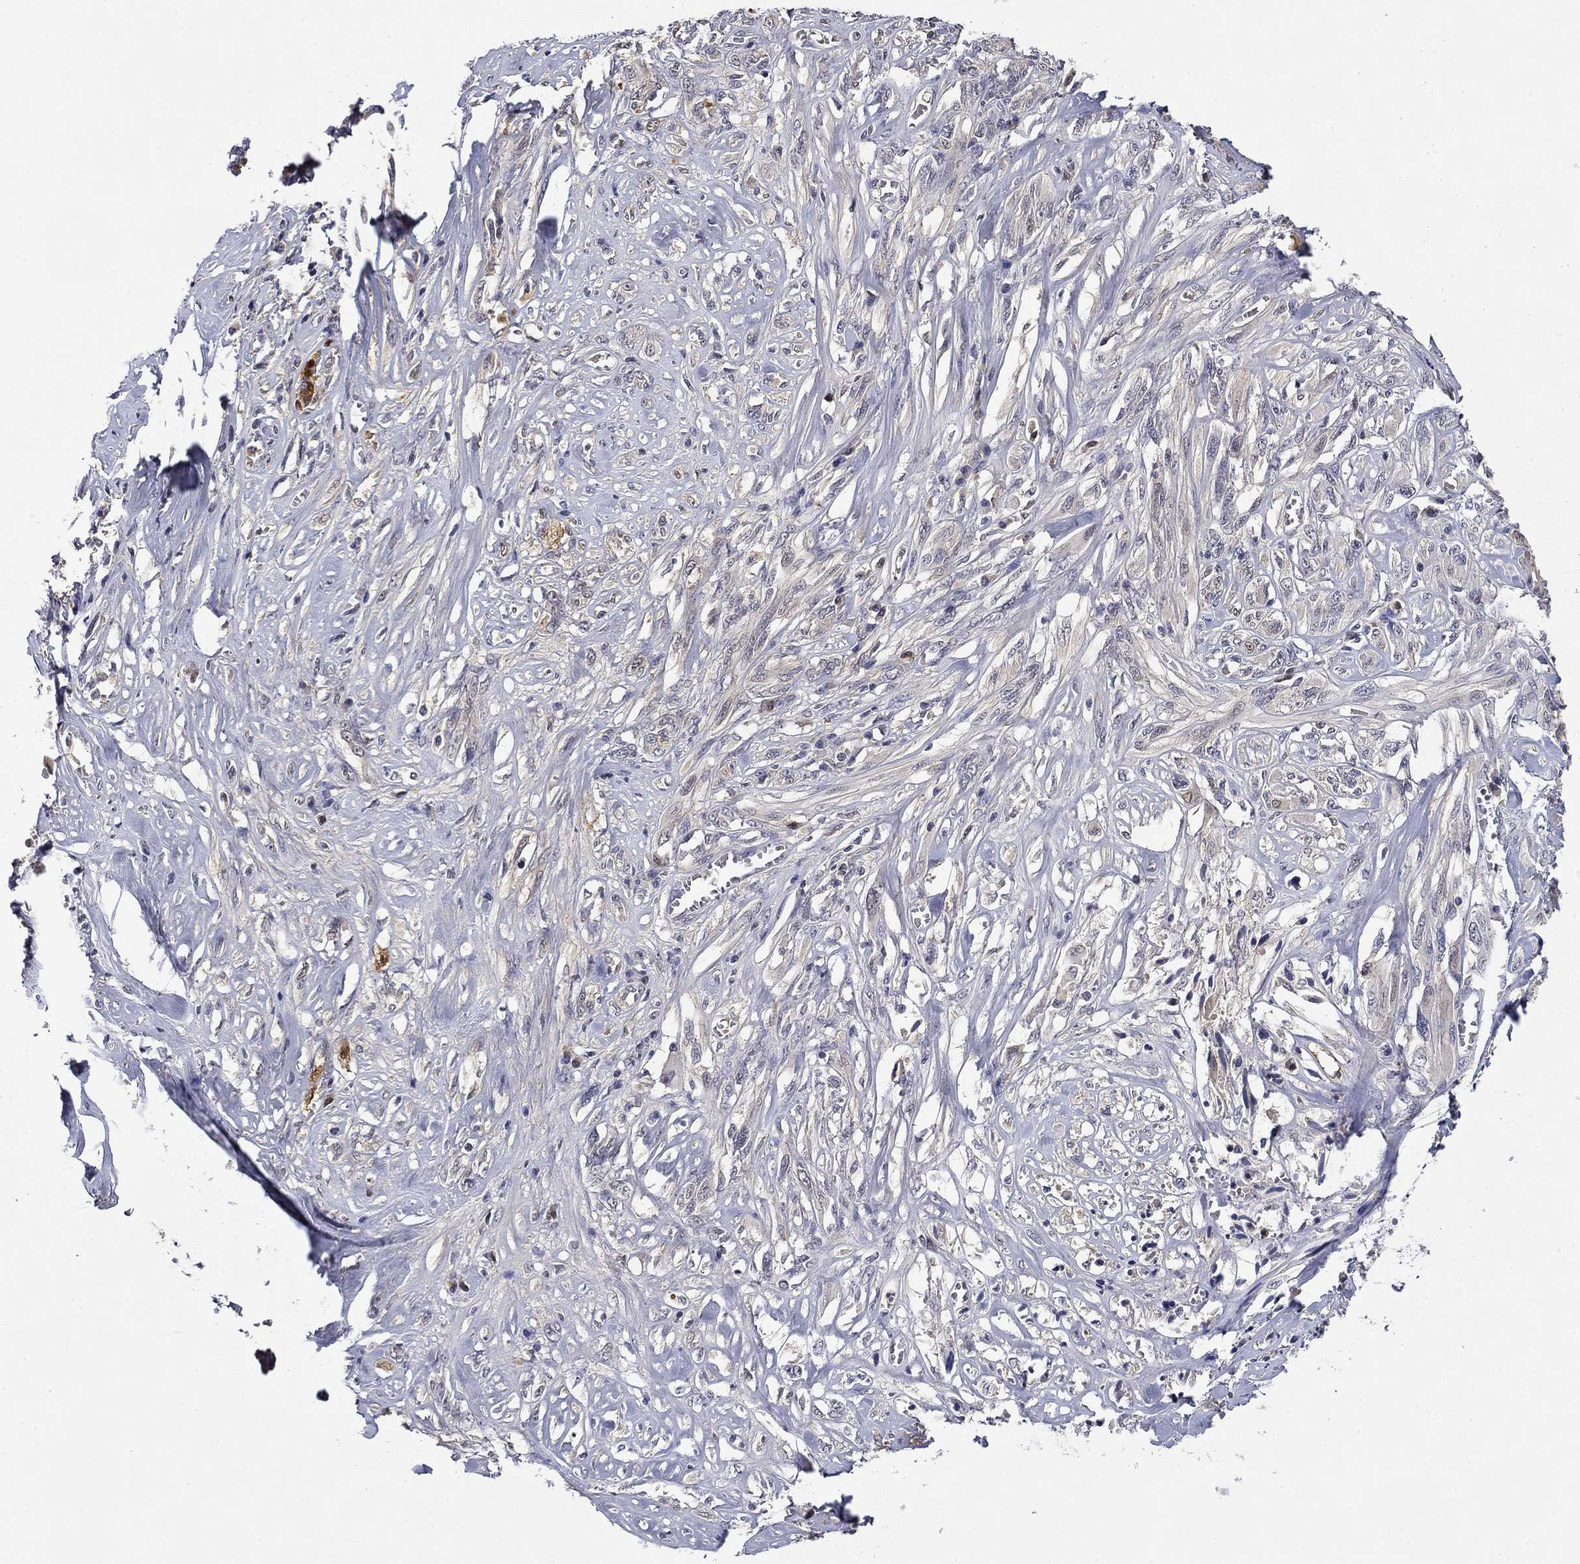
{"staining": {"intensity": "negative", "quantity": "none", "location": "none"}, "tissue": "melanoma", "cell_type": "Tumor cells", "image_type": "cancer", "snomed": [{"axis": "morphology", "description": "Malignant melanoma, NOS"}, {"axis": "topography", "description": "Skin"}], "caption": "There is no significant expression in tumor cells of malignant melanoma.", "gene": "DDTL", "patient": {"sex": "female", "age": 91}}